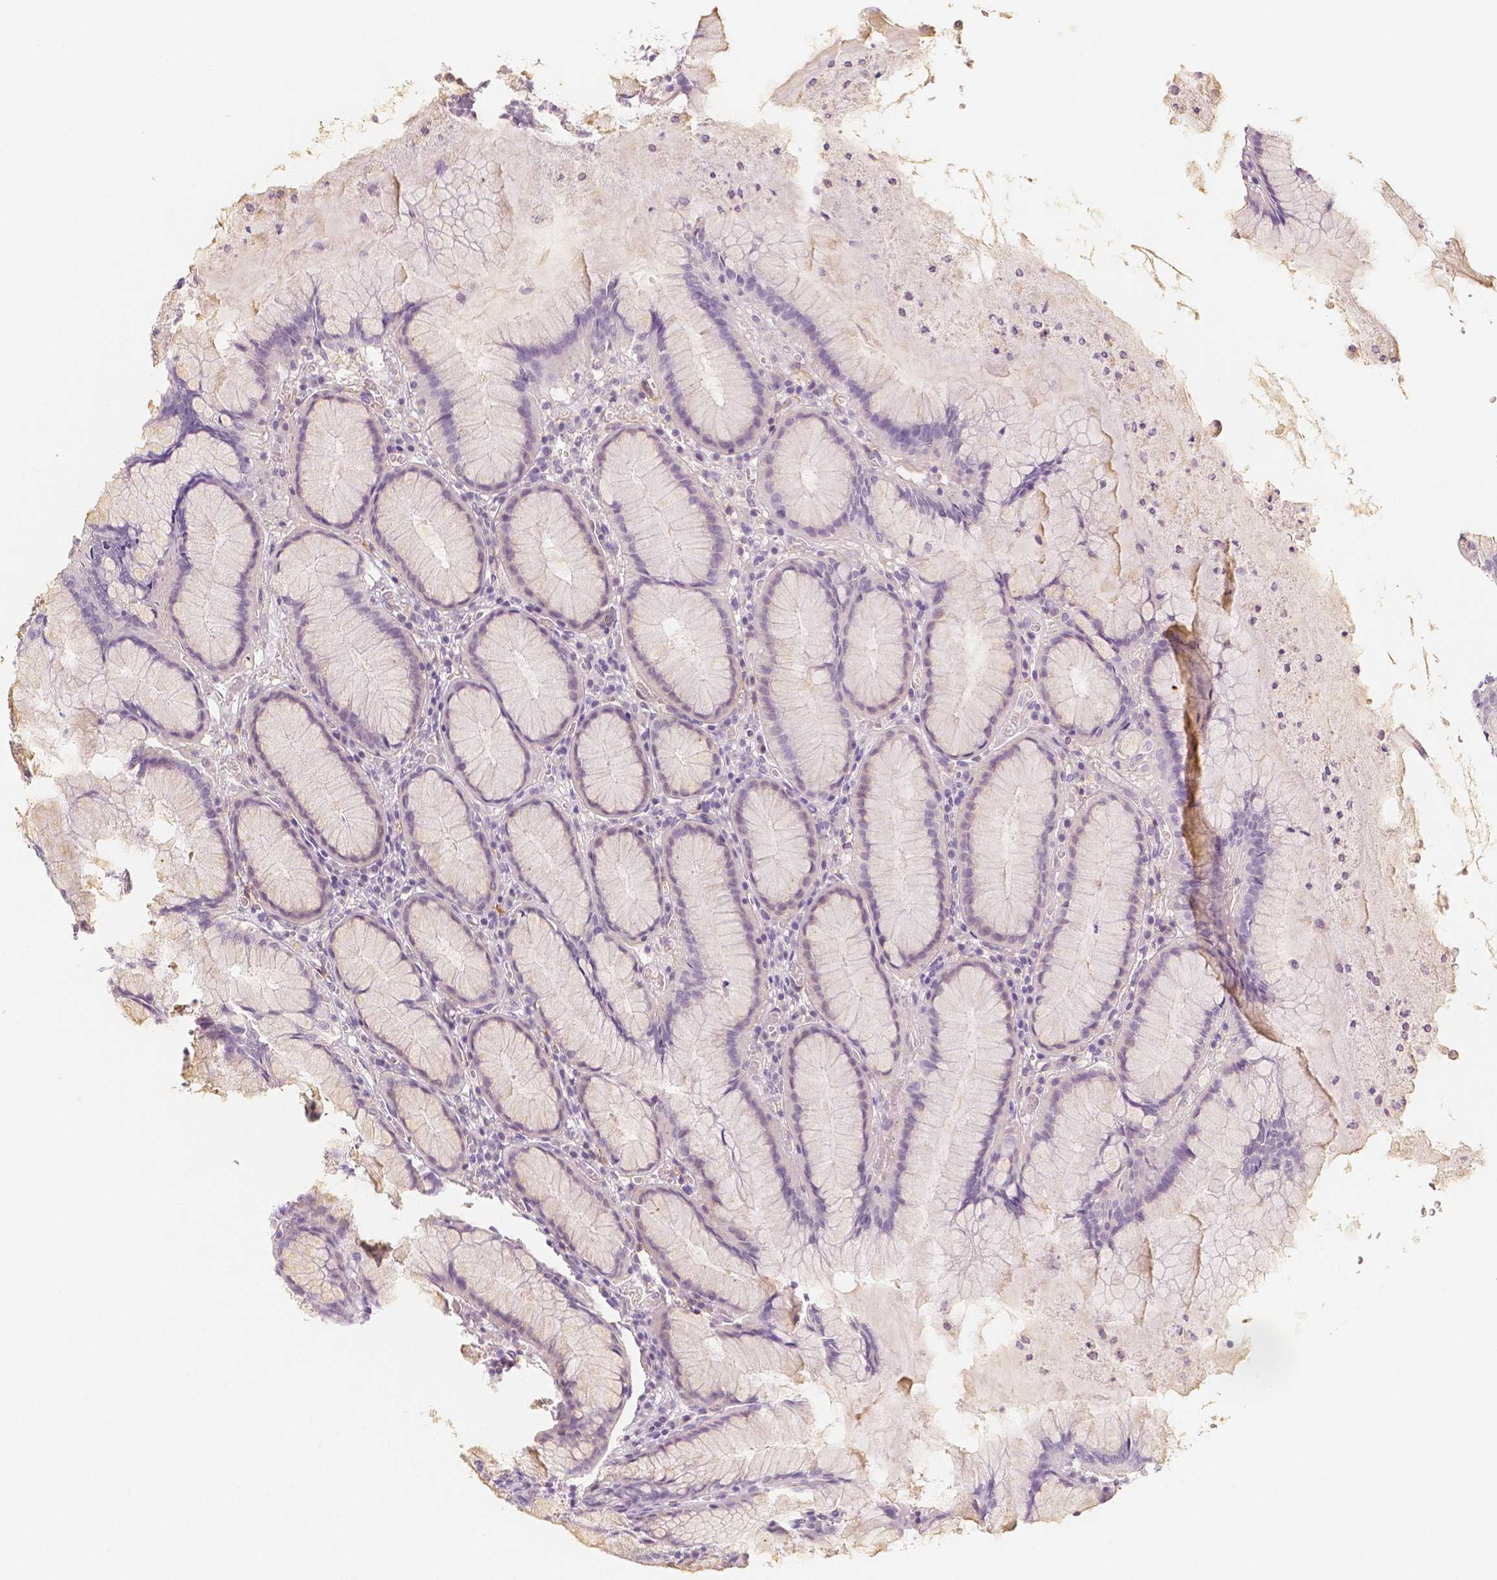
{"staining": {"intensity": "negative", "quantity": "none", "location": "none"}, "tissue": "stomach", "cell_type": "Glandular cells", "image_type": "normal", "snomed": [{"axis": "morphology", "description": "Normal tissue, NOS"}, {"axis": "topography", "description": "Stomach"}], "caption": "Glandular cells are negative for brown protein staining in unremarkable stomach. (Stains: DAB (3,3'-diaminobenzidine) IHC with hematoxylin counter stain, Microscopy: brightfield microscopy at high magnification).", "gene": "THY1", "patient": {"sex": "male", "age": 55}}